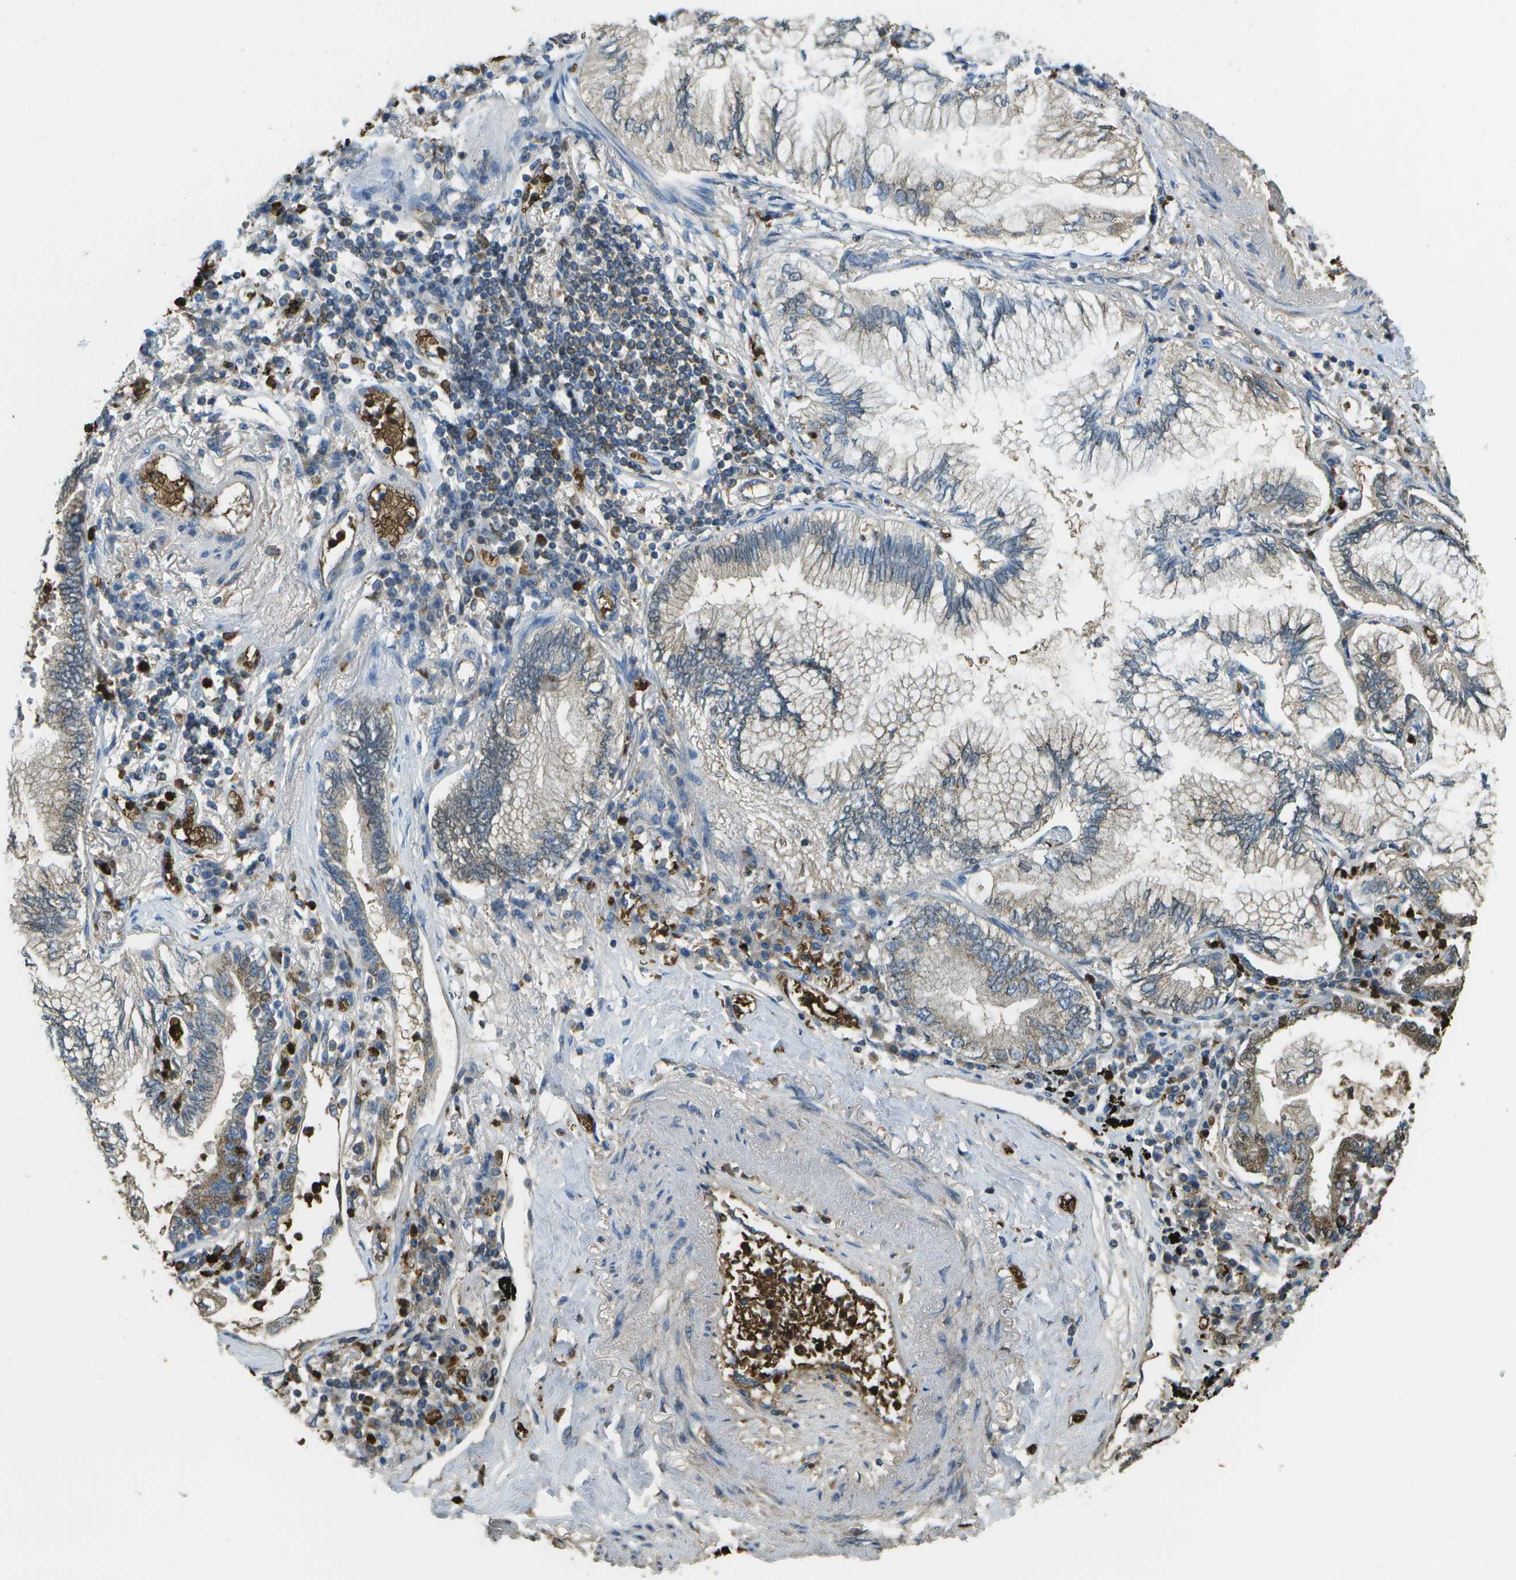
{"staining": {"intensity": "weak", "quantity": "<25%", "location": "cytoplasmic/membranous"}, "tissue": "lung cancer", "cell_type": "Tumor cells", "image_type": "cancer", "snomed": [{"axis": "morphology", "description": "Normal tissue, NOS"}, {"axis": "morphology", "description": "Adenocarcinoma, NOS"}, {"axis": "topography", "description": "Bronchus"}, {"axis": "topography", "description": "Lung"}], "caption": "The photomicrograph exhibits no staining of tumor cells in lung cancer. (Brightfield microscopy of DAB (3,3'-diaminobenzidine) immunohistochemistry at high magnification).", "gene": "CACHD1", "patient": {"sex": "female", "age": 70}}